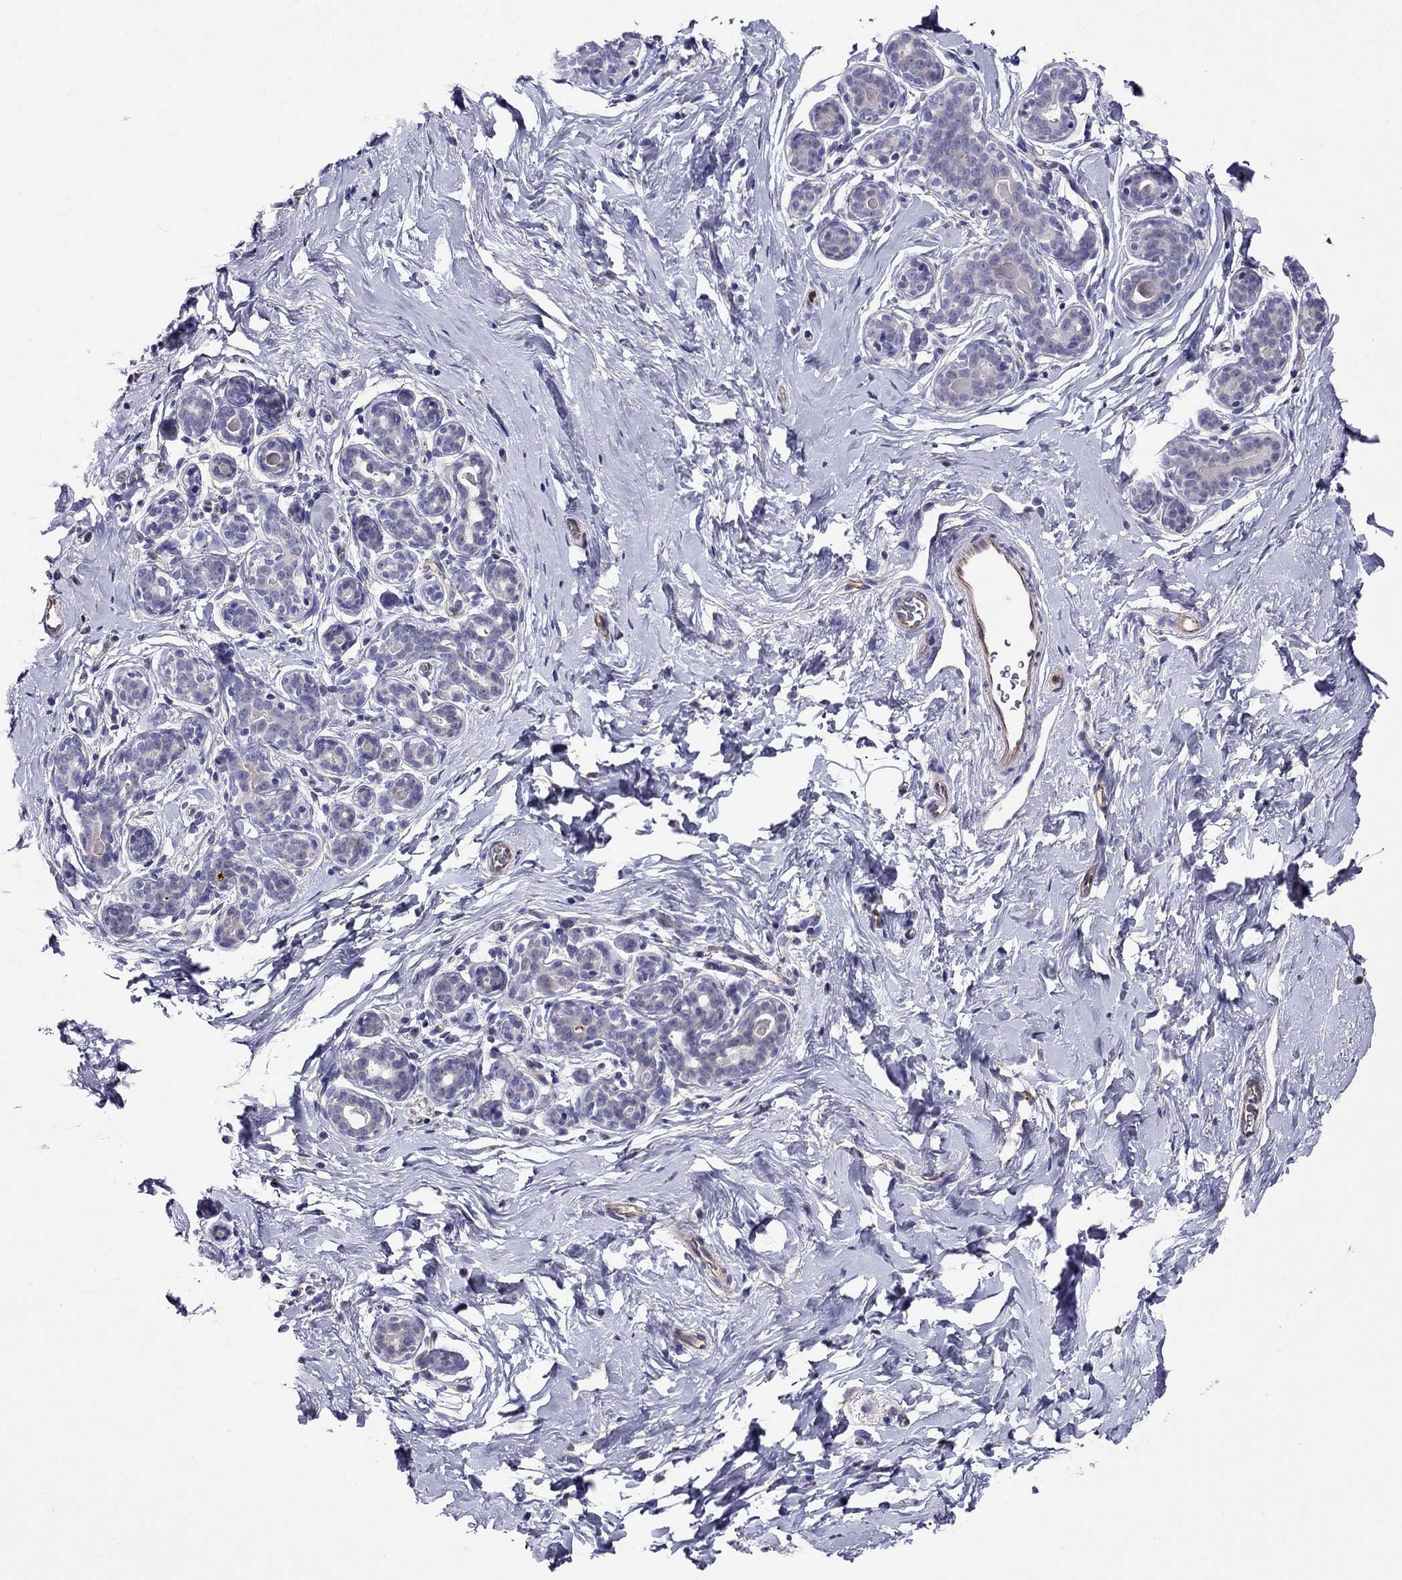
{"staining": {"intensity": "negative", "quantity": "none", "location": "none"}, "tissue": "breast", "cell_type": "Adipocytes", "image_type": "normal", "snomed": [{"axis": "morphology", "description": "Normal tissue, NOS"}, {"axis": "topography", "description": "Skin"}, {"axis": "topography", "description": "Breast"}], "caption": "A micrograph of human breast is negative for staining in adipocytes. (IHC, brightfield microscopy, high magnification).", "gene": "SPINT4", "patient": {"sex": "female", "age": 43}}